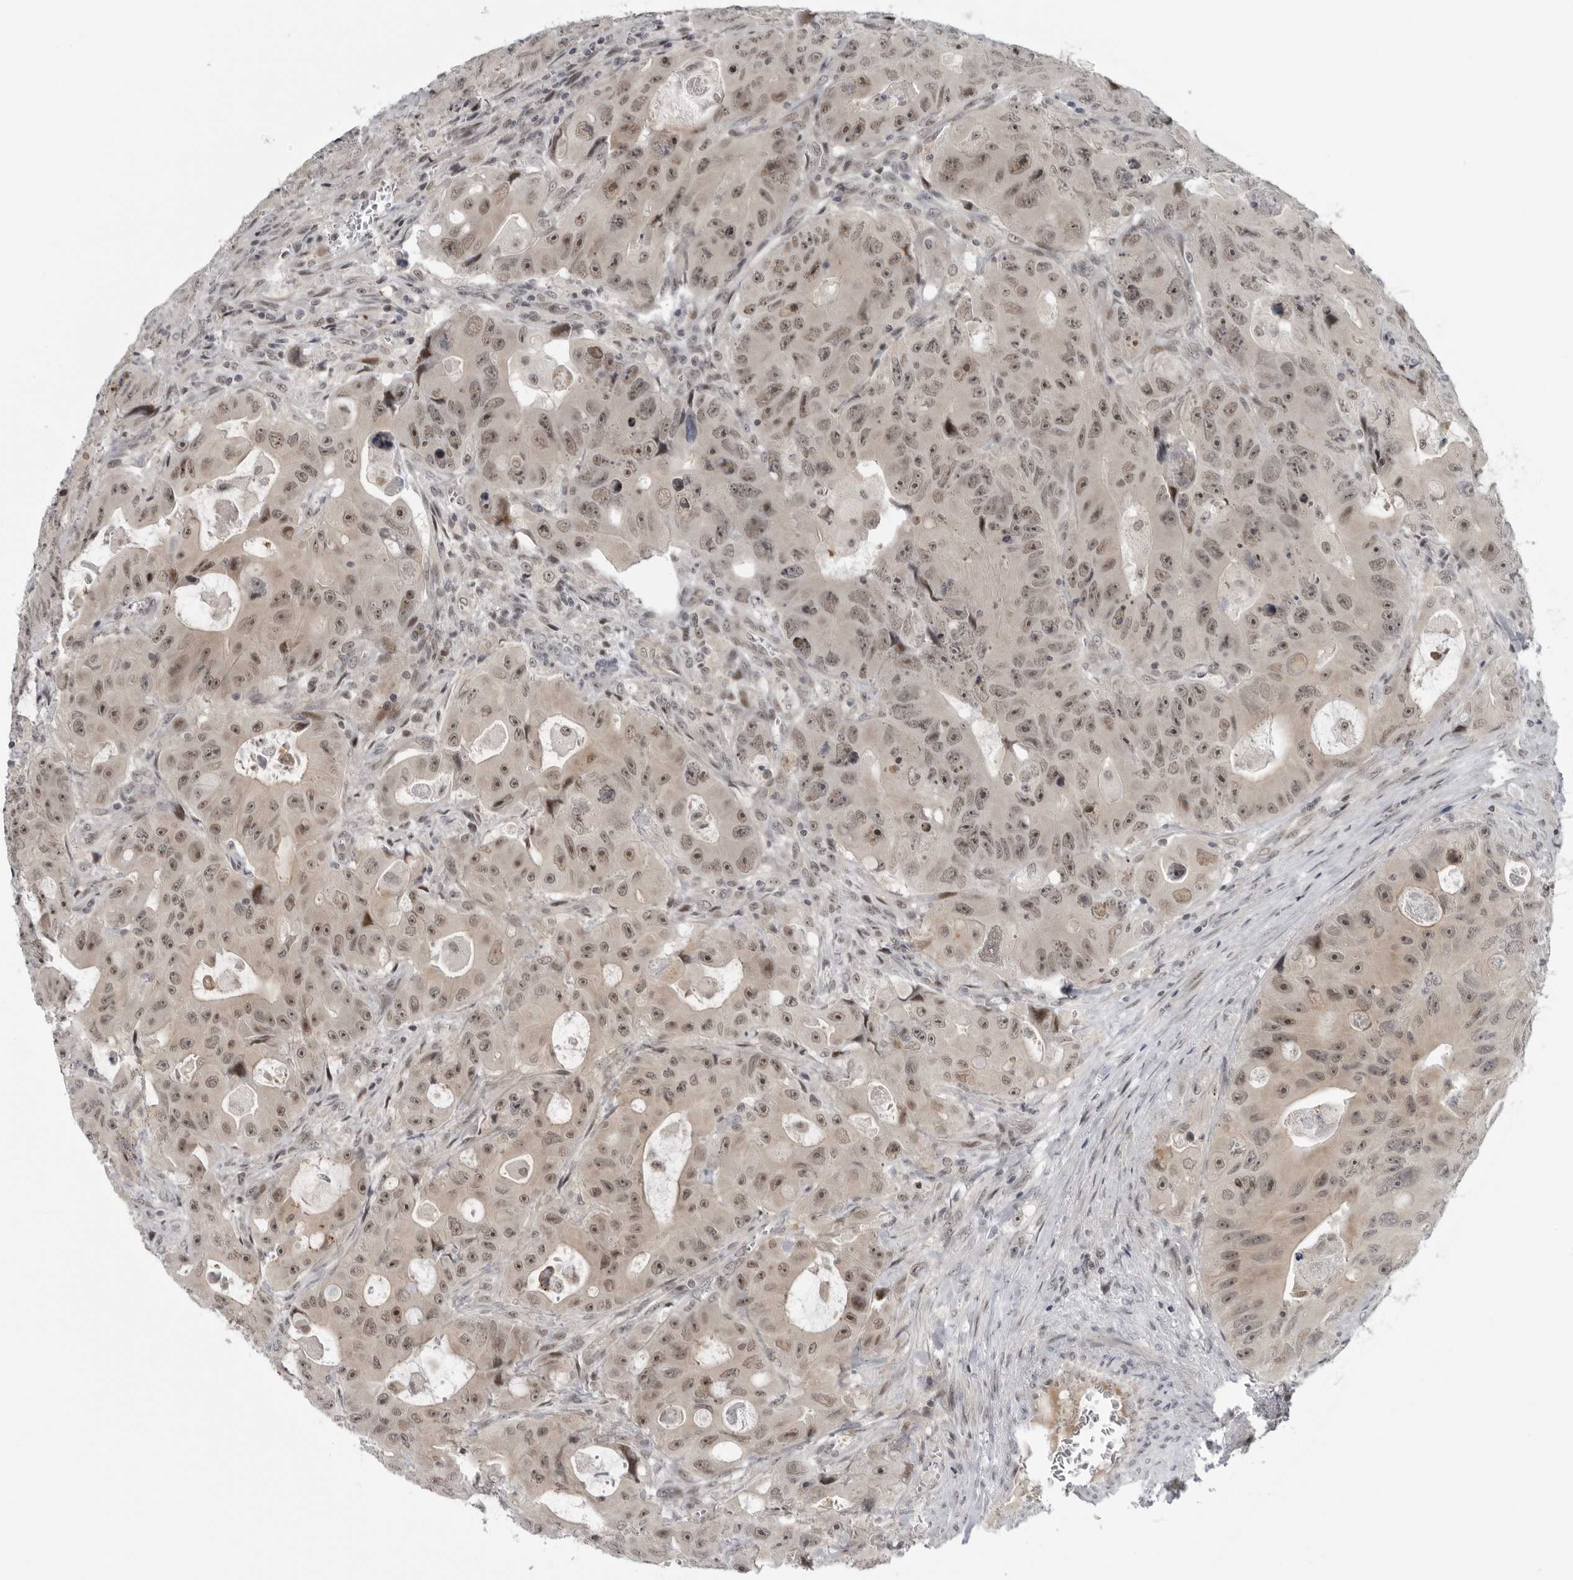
{"staining": {"intensity": "moderate", "quantity": ">75%", "location": "nuclear"}, "tissue": "colorectal cancer", "cell_type": "Tumor cells", "image_type": "cancer", "snomed": [{"axis": "morphology", "description": "Adenocarcinoma, NOS"}, {"axis": "topography", "description": "Colon"}], "caption": "High-magnification brightfield microscopy of colorectal adenocarcinoma stained with DAB (brown) and counterstained with hematoxylin (blue). tumor cells exhibit moderate nuclear positivity is identified in approximately>75% of cells.", "gene": "ALPK2", "patient": {"sex": "female", "age": 46}}